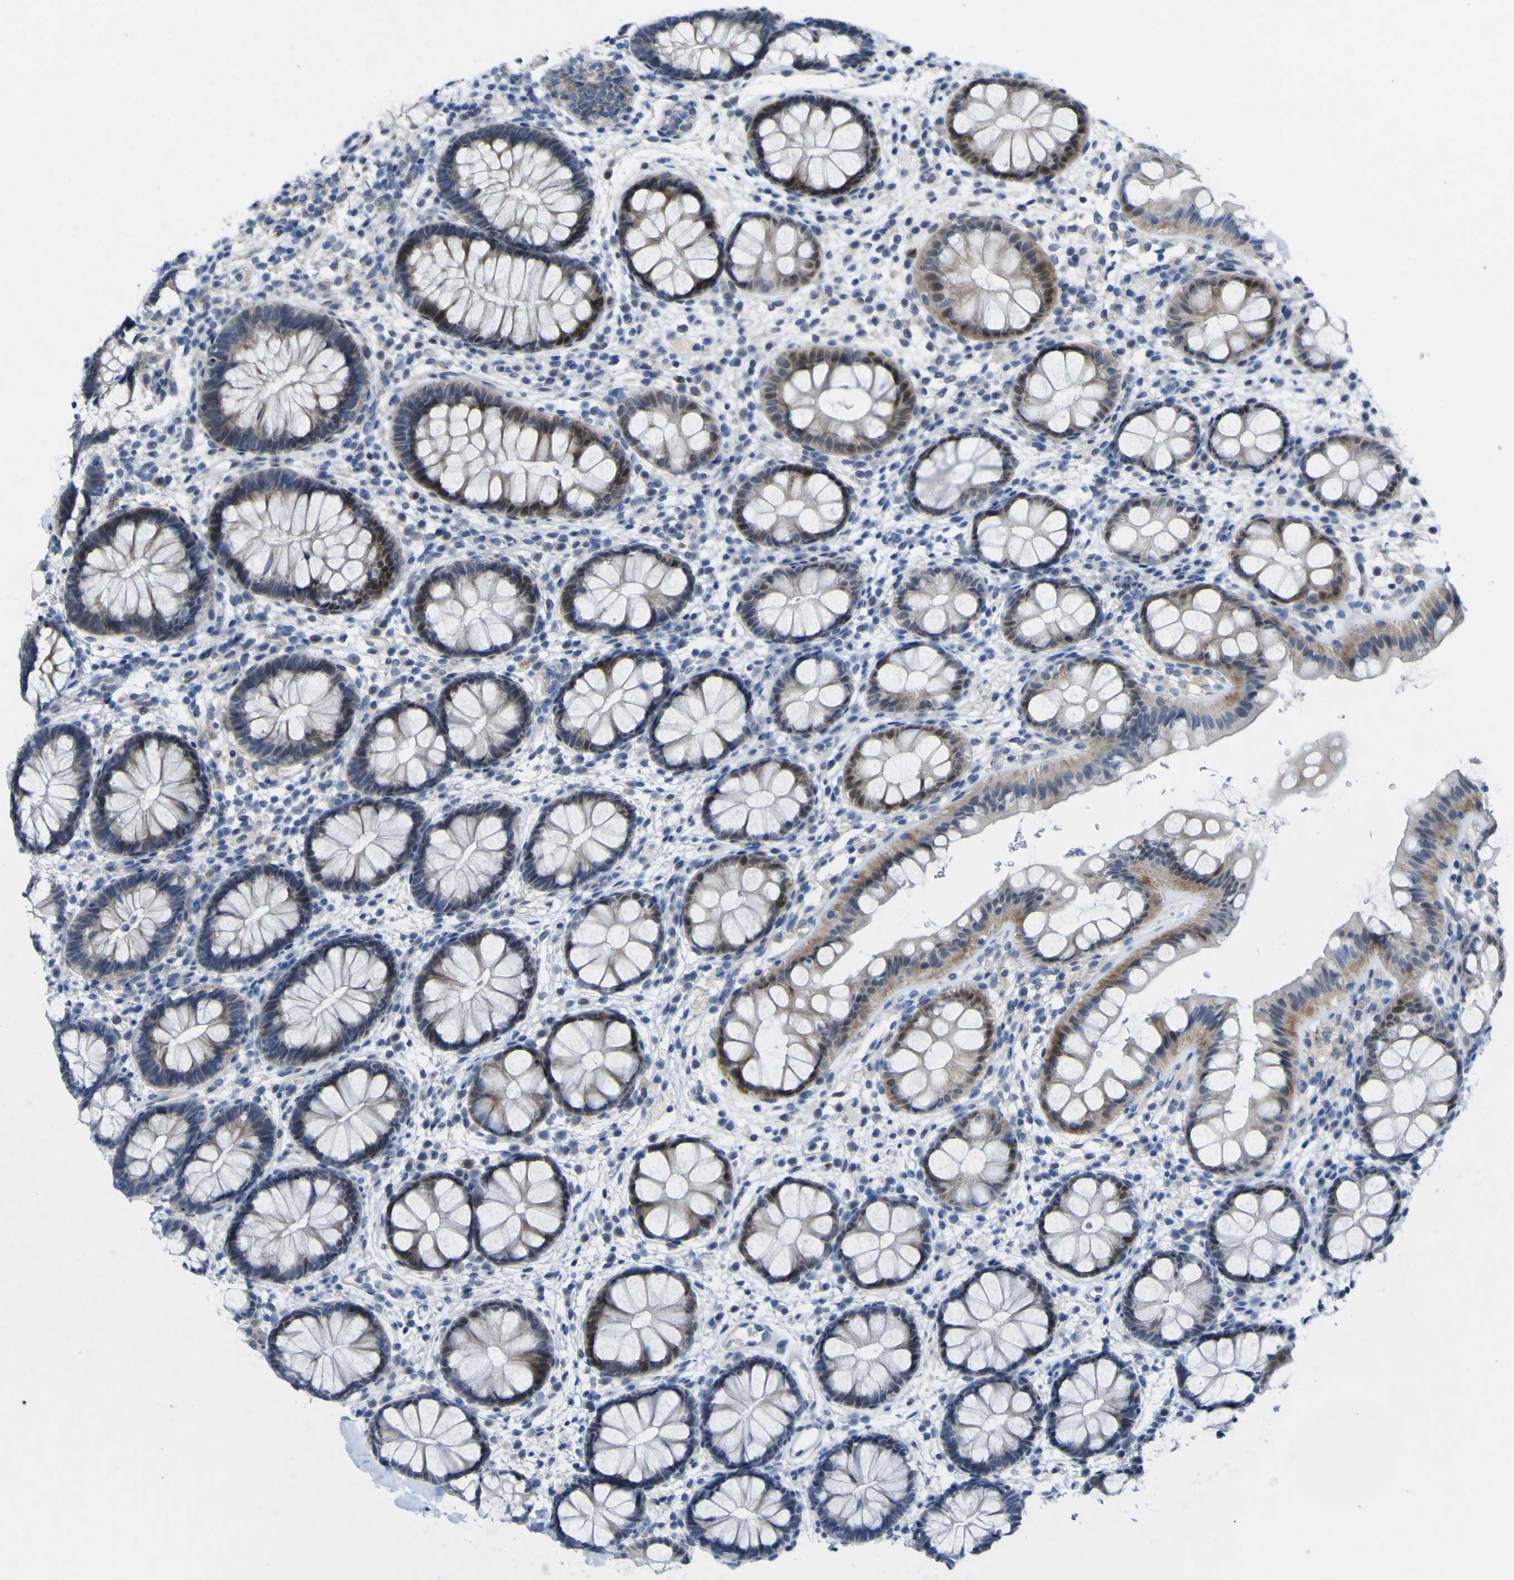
{"staining": {"intensity": "weak", "quantity": "25%-75%", "location": "cytoplasmic/membranous"}, "tissue": "rectum", "cell_type": "Glandular cells", "image_type": "normal", "snomed": [{"axis": "morphology", "description": "Normal tissue, NOS"}, {"axis": "topography", "description": "Rectum"}], "caption": "The micrograph shows staining of unremarkable rectum, revealing weak cytoplasmic/membranous protein staining (brown color) within glandular cells. The protein is stained brown, and the nuclei are stained in blue (DAB IHC with brightfield microscopy, high magnification).", "gene": "NAV1", "patient": {"sex": "female", "age": 24}}